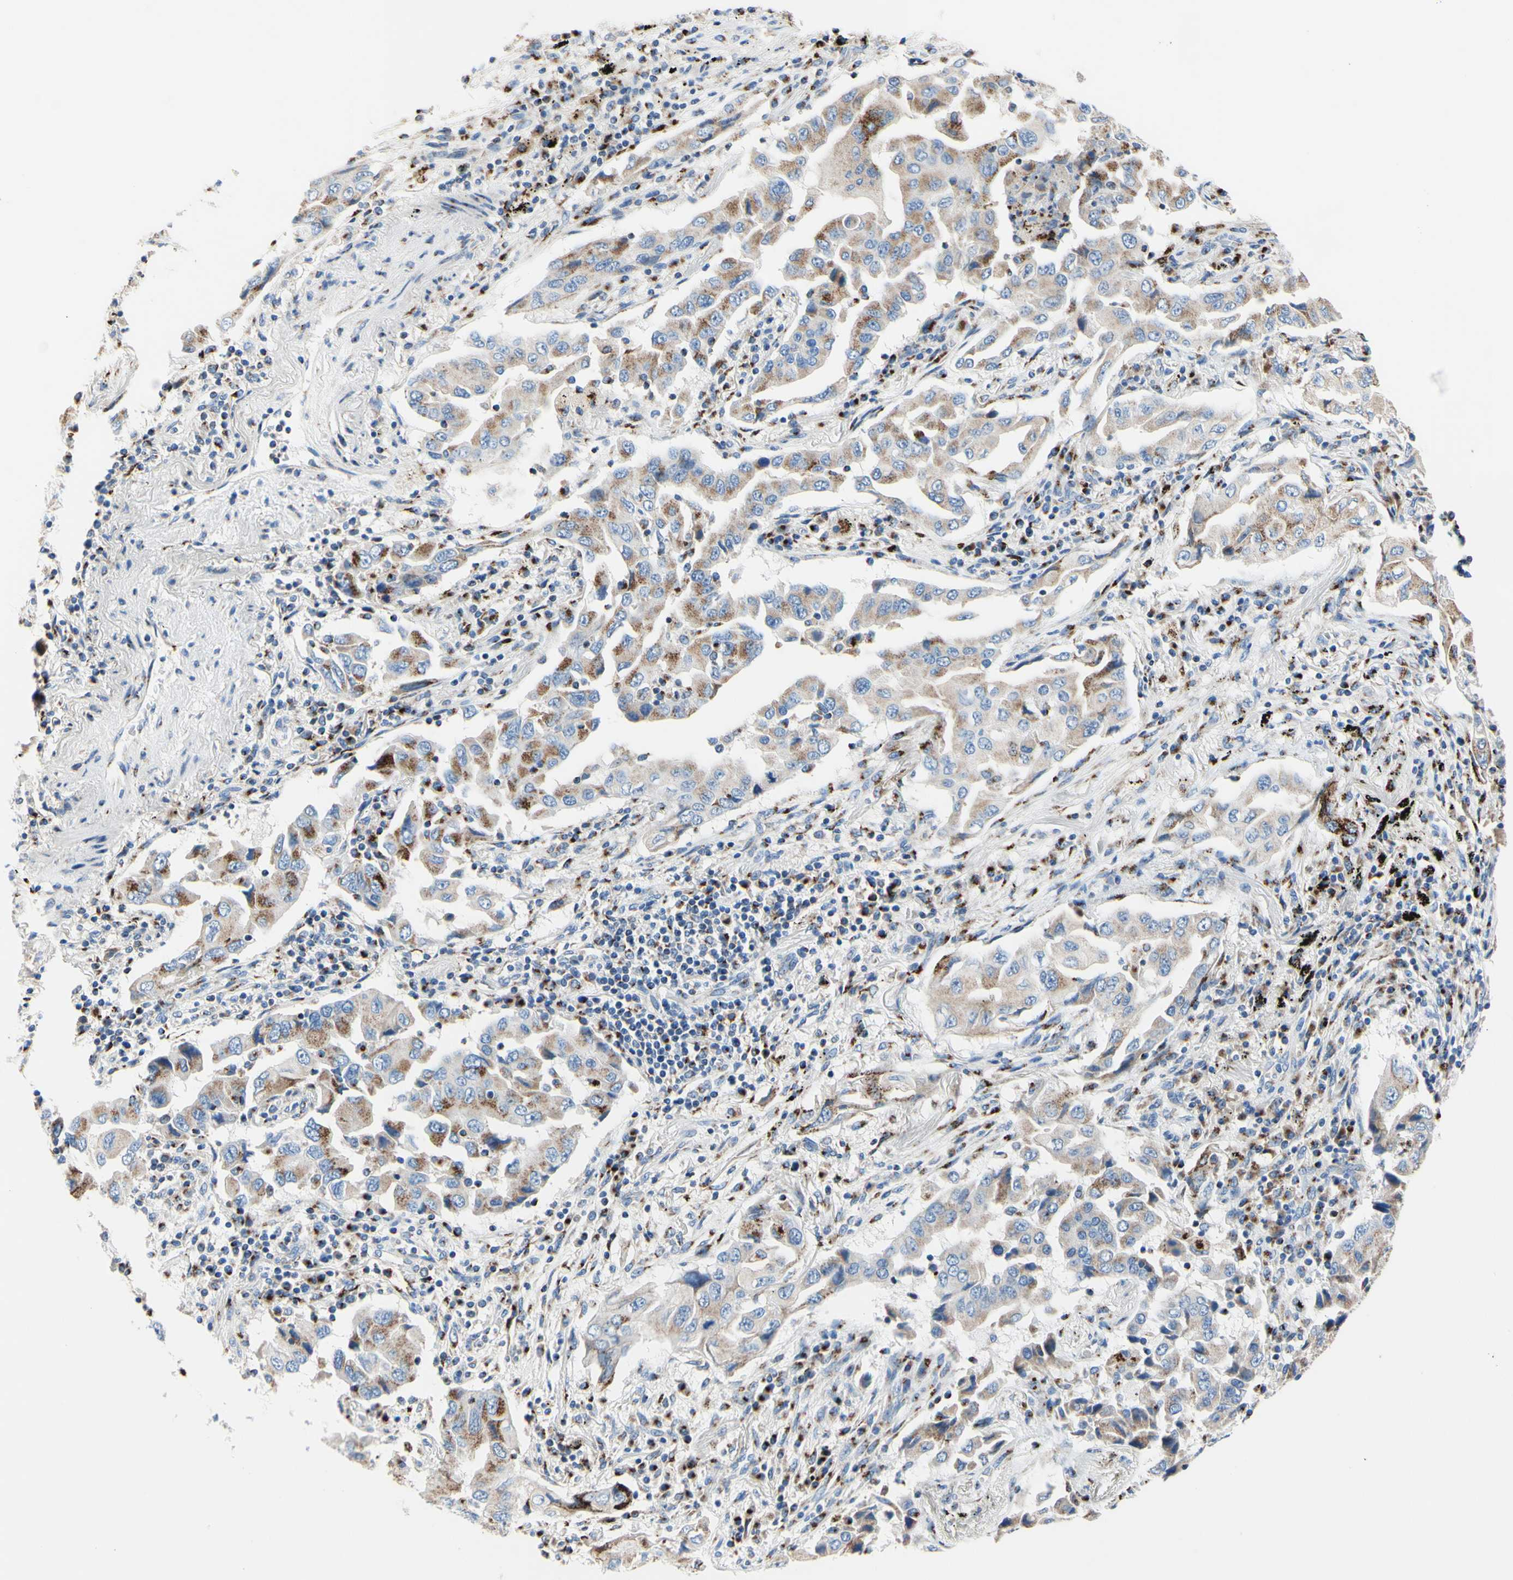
{"staining": {"intensity": "moderate", "quantity": "<25%", "location": "cytoplasmic/membranous"}, "tissue": "lung cancer", "cell_type": "Tumor cells", "image_type": "cancer", "snomed": [{"axis": "morphology", "description": "Adenocarcinoma, NOS"}, {"axis": "topography", "description": "Lung"}], "caption": "Tumor cells display moderate cytoplasmic/membranous expression in about <25% of cells in lung adenocarcinoma.", "gene": "GALNT2", "patient": {"sex": "female", "age": 65}}